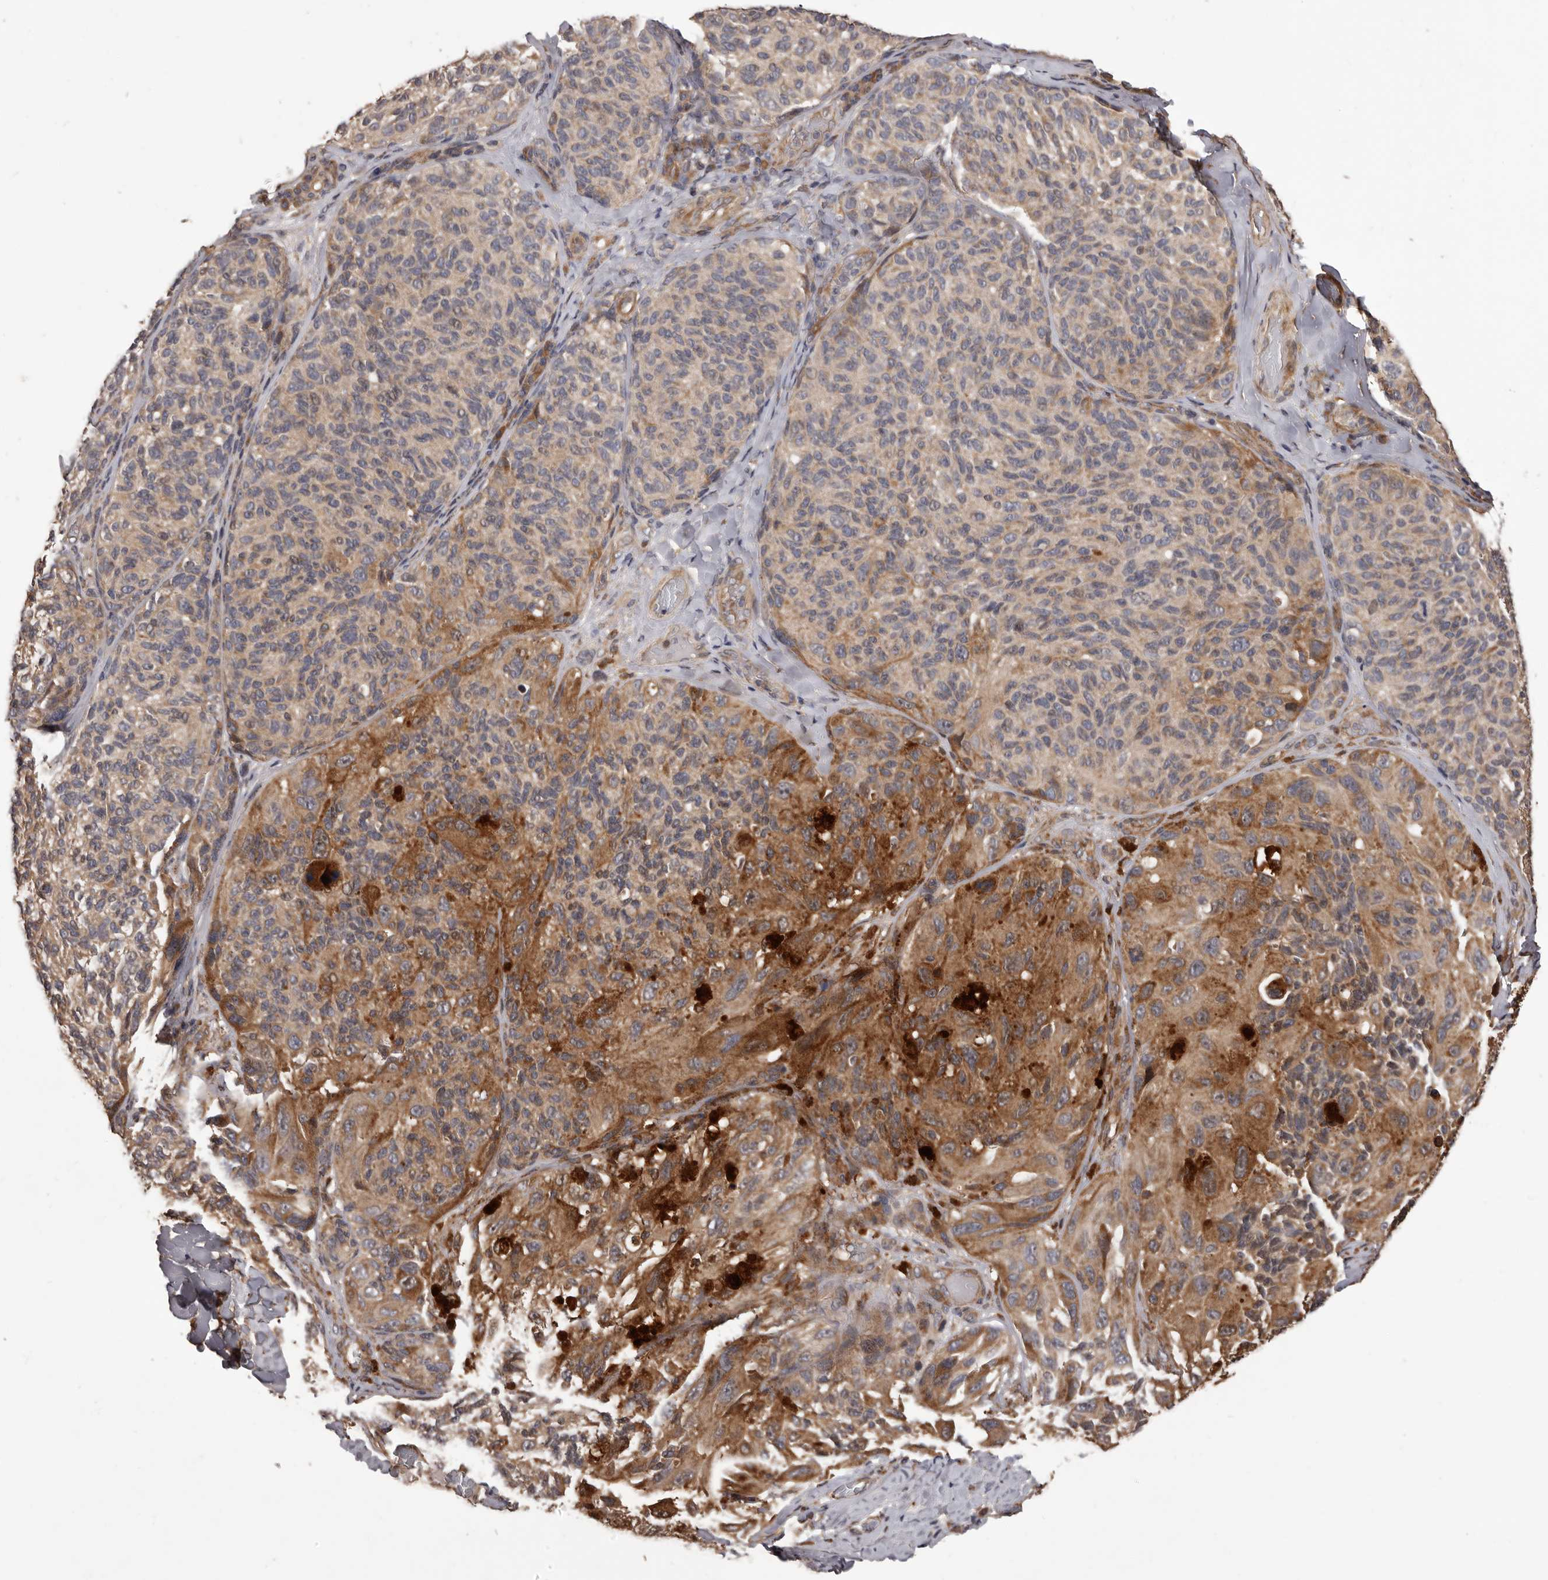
{"staining": {"intensity": "weak", "quantity": "25%-75%", "location": "cytoplasmic/membranous"}, "tissue": "melanoma", "cell_type": "Tumor cells", "image_type": "cancer", "snomed": [{"axis": "morphology", "description": "Malignant melanoma, NOS"}, {"axis": "topography", "description": "Skin"}], "caption": "An image of malignant melanoma stained for a protein displays weak cytoplasmic/membranous brown staining in tumor cells.", "gene": "ADAMTS2", "patient": {"sex": "female", "age": 73}}